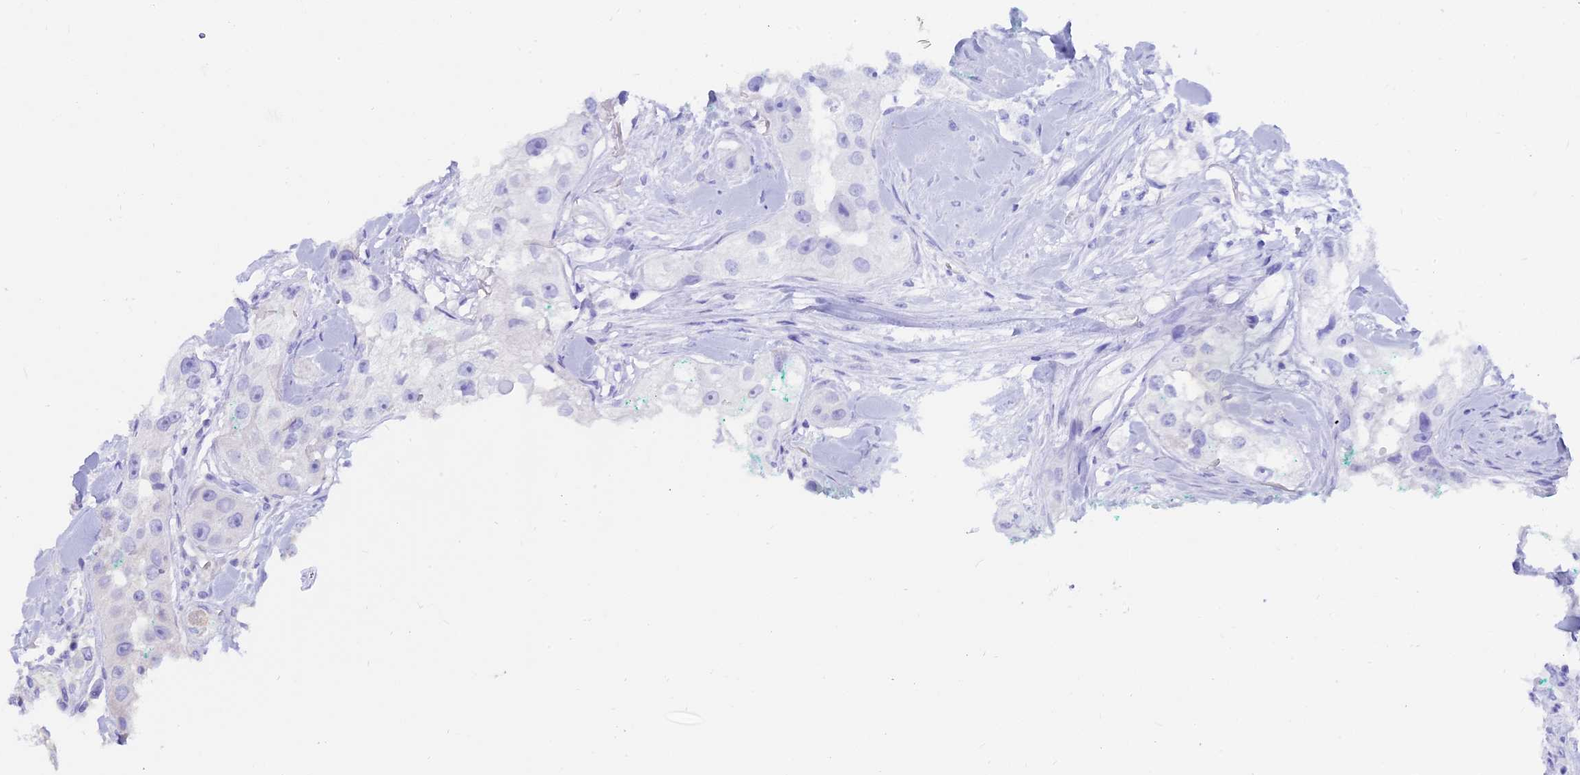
{"staining": {"intensity": "negative", "quantity": "none", "location": "none"}, "tissue": "head and neck cancer", "cell_type": "Tumor cells", "image_type": "cancer", "snomed": [{"axis": "morphology", "description": "Normal tissue, NOS"}, {"axis": "morphology", "description": "Squamous cell carcinoma, NOS"}, {"axis": "topography", "description": "Skeletal muscle"}, {"axis": "topography", "description": "Head-Neck"}], "caption": "Tumor cells show no significant protein staining in head and neck cancer.", "gene": "WFDC2", "patient": {"sex": "male", "age": 51}}